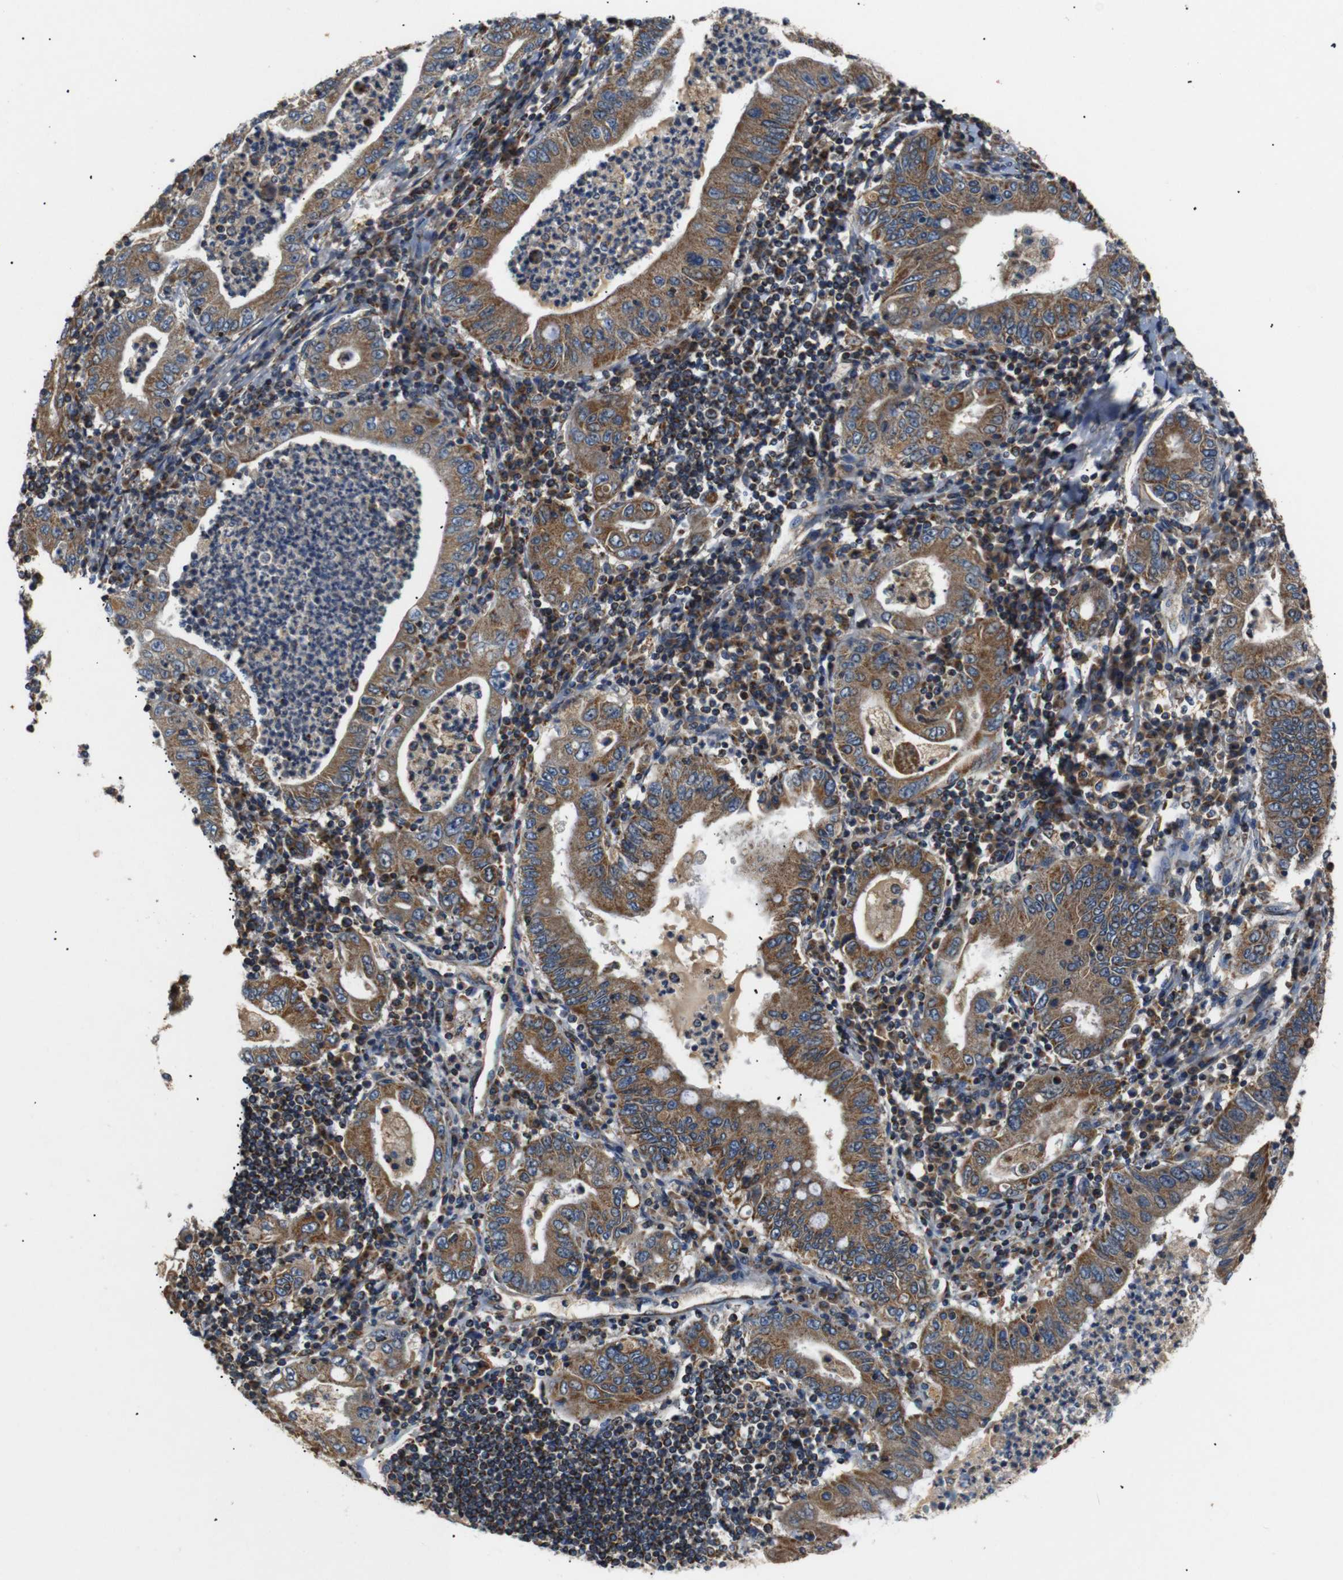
{"staining": {"intensity": "moderate", "quantity": ">75%", "location": "cytoplasmic/membranous"}, "tissue": "stomach cancer", "cell_type": "Tumor cells", "image_type": "cancer", "snomed": [{"axis": "morphology", "description": "Normal tissue, NOS"}, {"axis": "morphology", "description": "Adenocarcinoma, NOS"}, {"axis": "topography", "description": "Esophagus"}, {"axis": "topography", "description": "Stomach, upper"}, {"axis": "topography", "description": "Peripheral nerve tissue"}], "caption": "Immunohistochemistry (DAB (3,3'-diaminobenzidine)) staining of stomach adenocarcinoma demonstrates moderate cytoplasmic/membranous protein positivity in about >75% of tumor cells.", "gene": "NETO2", "patient": {"sex": "male", "age": 62}}